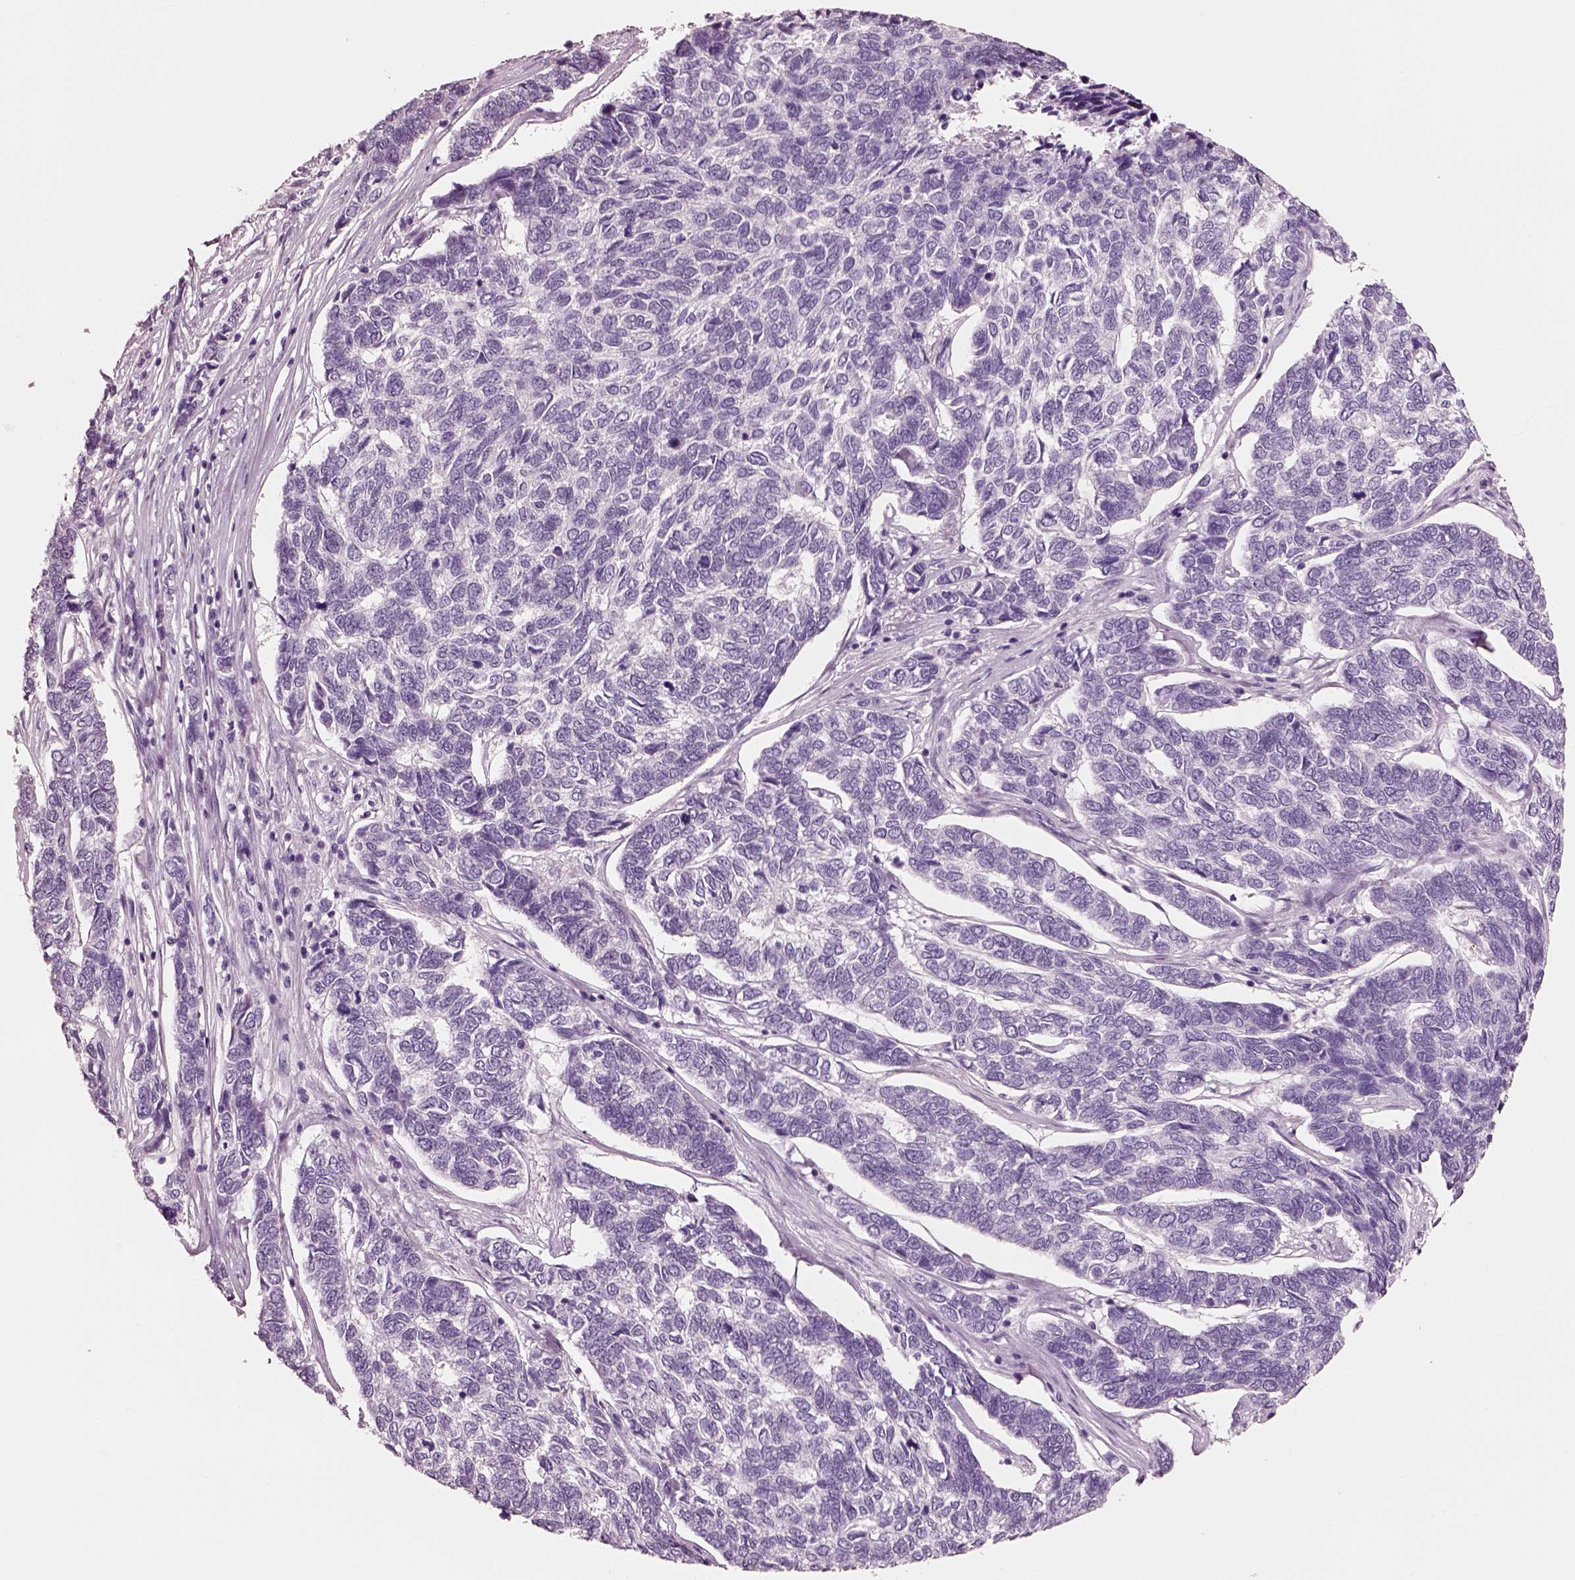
{"staining": {"intensity": "negative", "quantity": "none", "location": "none"}, "tissue": "skin cancer", "cell_type": "Tumor cells", "image_type": "cancer", "snomed": [{"axis": "morphology", "description": "Basal cell carcinoma"}, {"axis": "topography", "description": "Skin"}], "caption": "Protein analysis of skin cancer reveals no significant expression in tumor cells. The staining was performed using DAB to visualize the protein expression in brown, while the nuclei were stained in blue with hematoxylin (Magnification: 20x).", "gene": "ELSPBP1", "patient": {"sex": "female", "age": 65}}